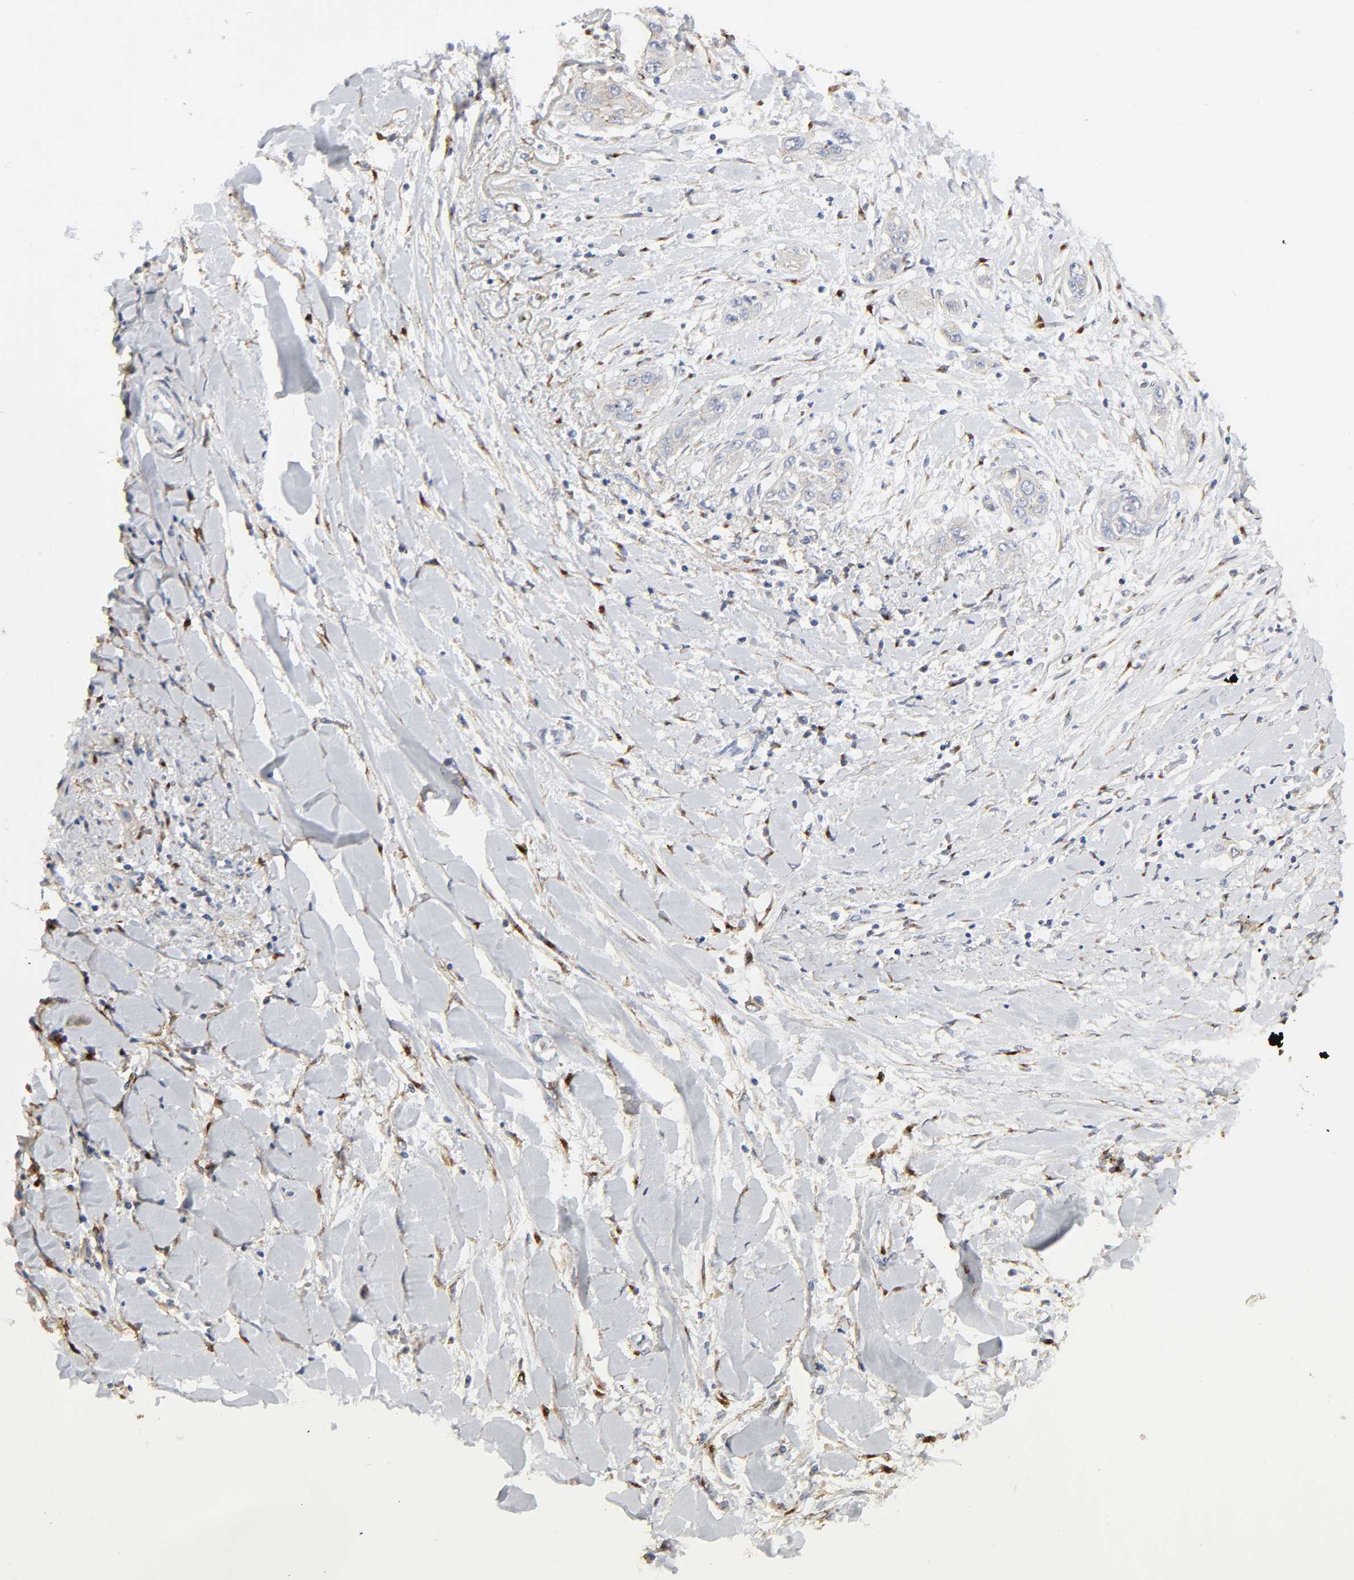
{"staining": {"intensity": "weak", "quantity": "<25%", "location": "cytoplasmic/membranous"}, "tissue": "lung cancer", "cell_type": "Tumor cells", "image_type": "cancer", "snomed": [{"axis": "morphology", "description": "Squamous cell carcinoma, NOS"}, {"axis": "topography", "description": "Lung"}], "caption": "Photomicrograph shows no significant protein expression in tumor cells of lung cancer. Brightfield microscopy of immunohistochemistry (IHC) stained with DAB (brown) and hematoxylin (blue), captured at high magnification.", "gene": "LRP1", "patient": {"sex": "female", "age": 47}}